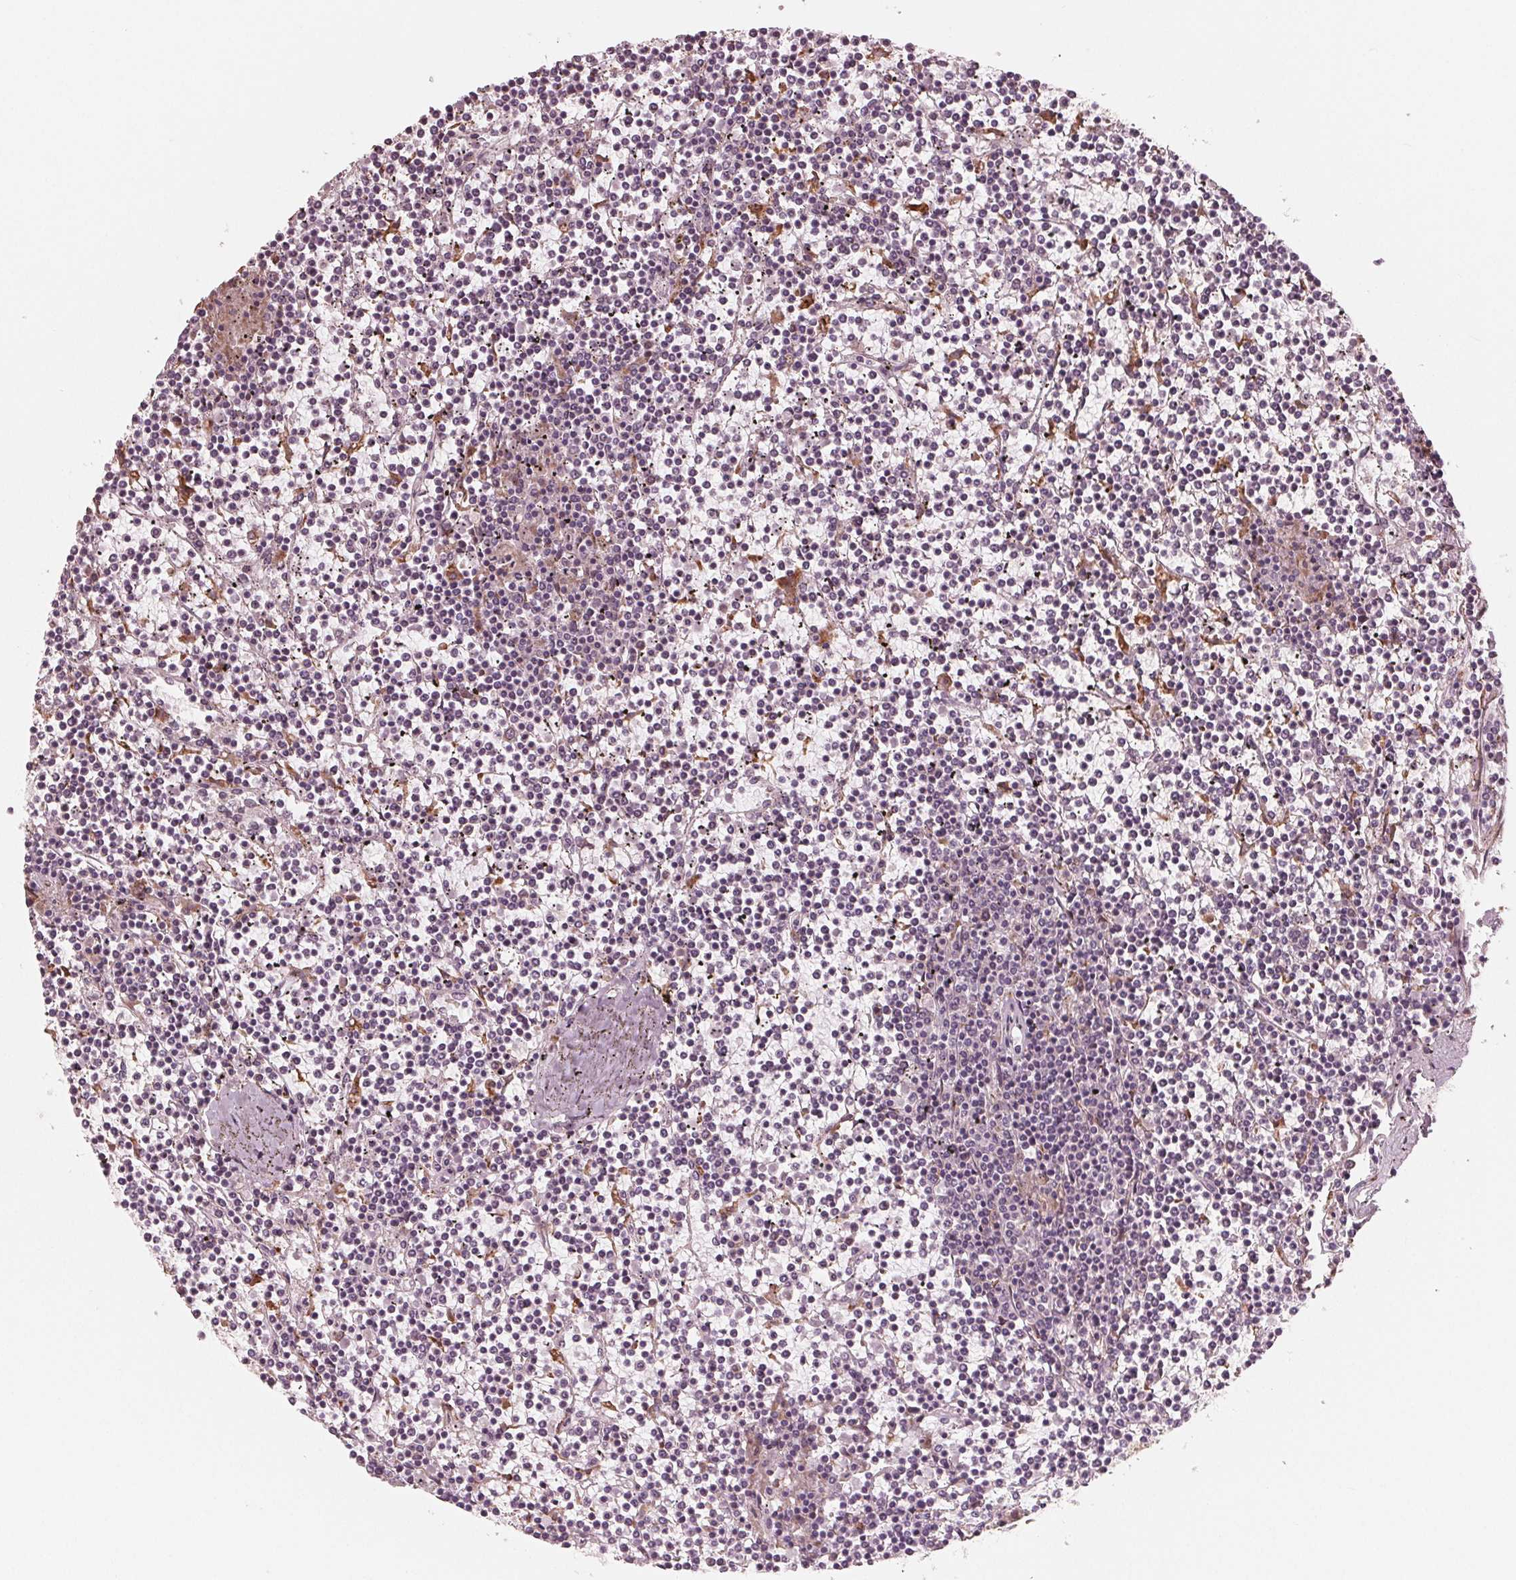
{"staining": {"intensity": "negative", "quantity": "none", "location": "none"}, "tissue": "lymphoma", "cell_type": "Tumor cells", "image_type": "cancer", "snomed": [{"axis": "morphology", "description": "Malignant lymphoma, non-Hodgkin's type, Low grade"}, {"axis": "topography", "description": "Spleen"}], "caption": "The micrograph displays no significant positivity in tumor cells of lymphoma. (DAB (3,3'-diaminobenzidine) IHC, high magnification).", "gene": "IKBIP", "patient": {"sex": "female", "age": 19}}